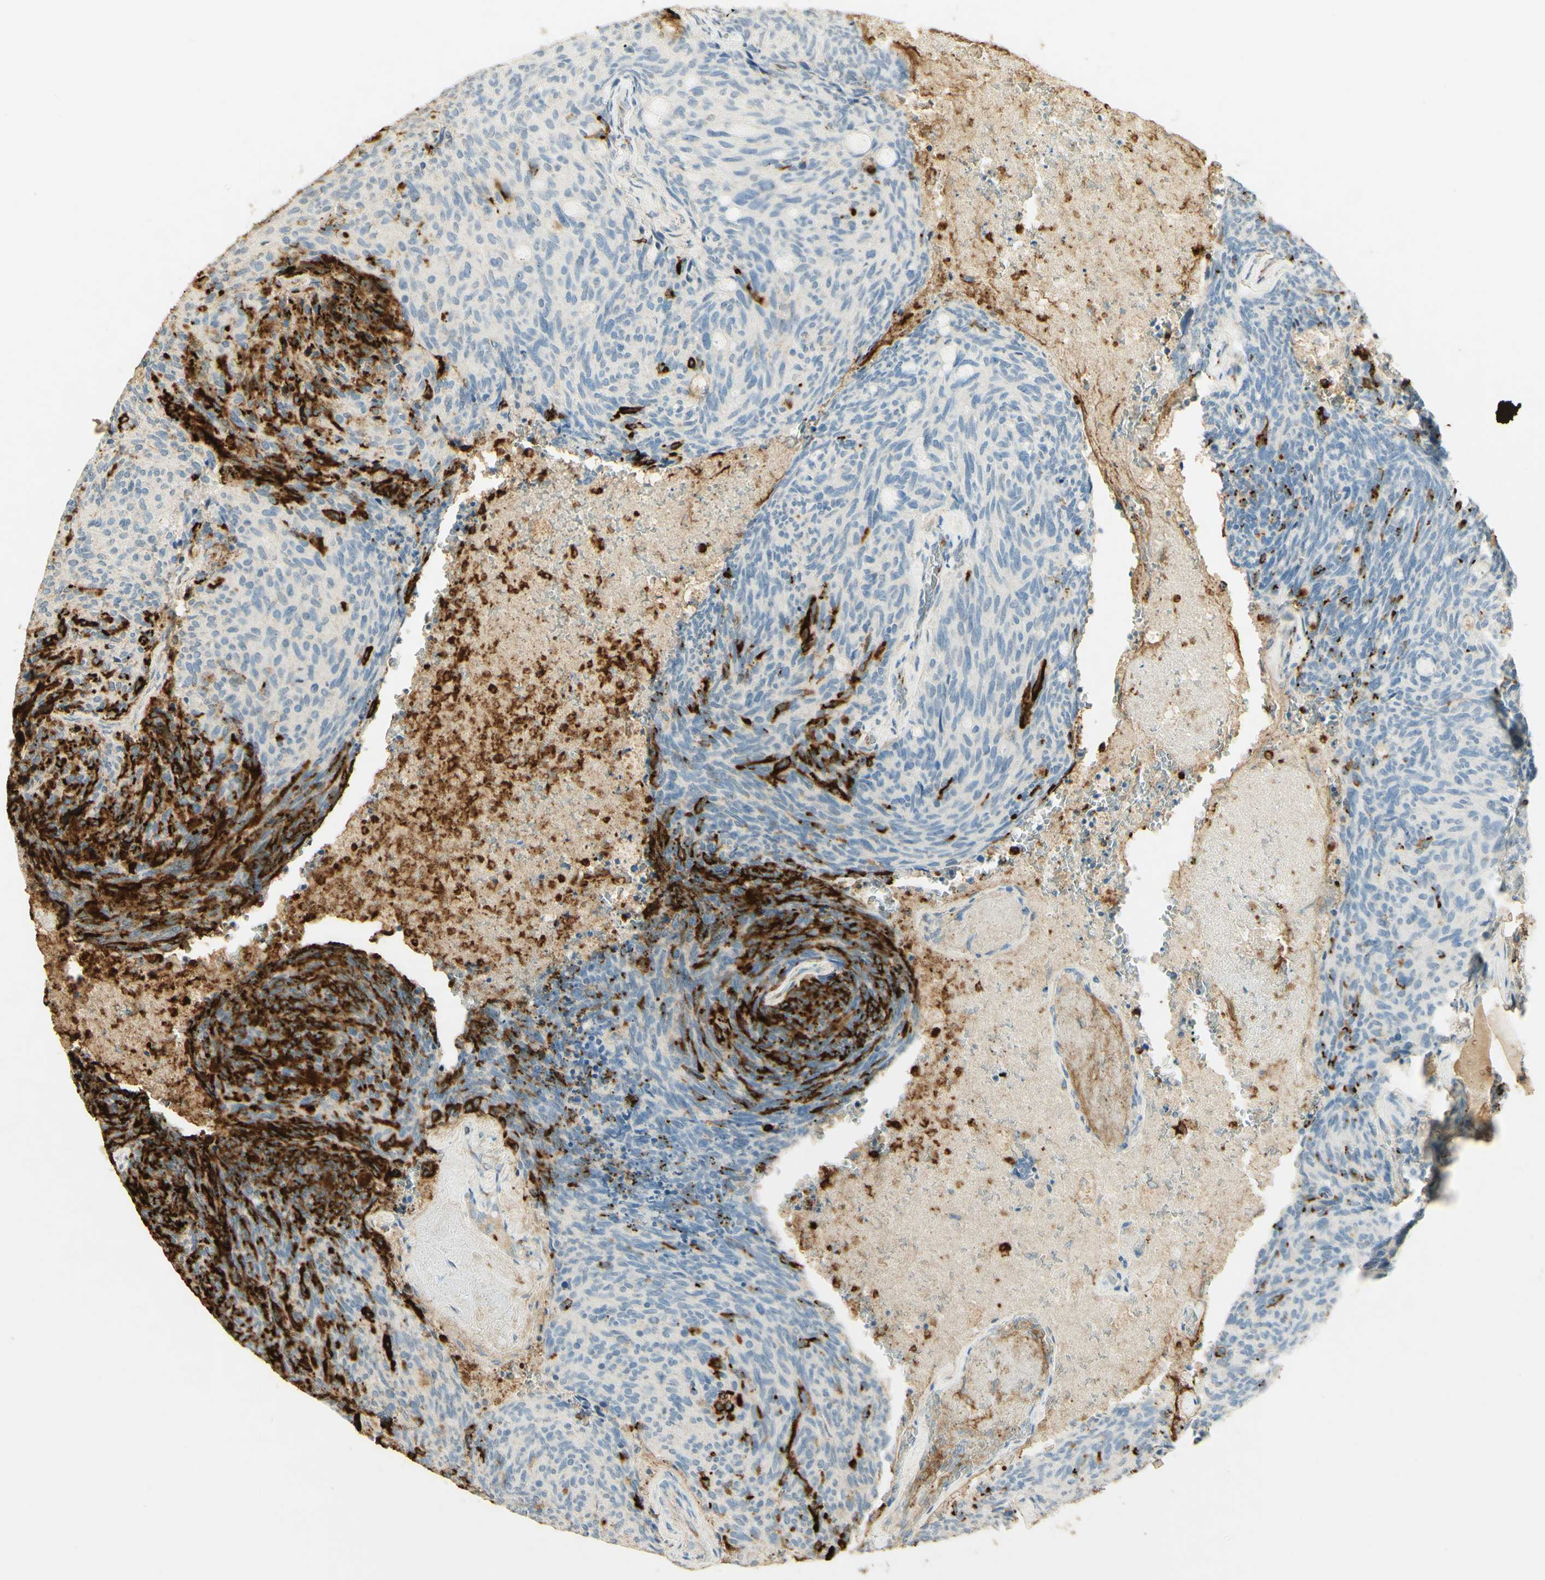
{"staining": {"intensity": "strong", "quantity": "25%-75%", "location": "cytoplasmic/membranous"}, "tissue": "carcinoid", "cell_type": "Tumor cells", "image_type": "cancer", "snomed": [{"axis": "morphology", "description": "Carcinoid, malignant, NOS"}, {"axis": "topography", "description": "Pancreas"}], "caption": "Protein analysis of carcinoid (malignant) tissue exhibits strong cytoplasmic/membranous positivity in approximately 25%-75% of tumor cells.", "gene": "TNN", "patient": {"sex": "female", "age": 54}}